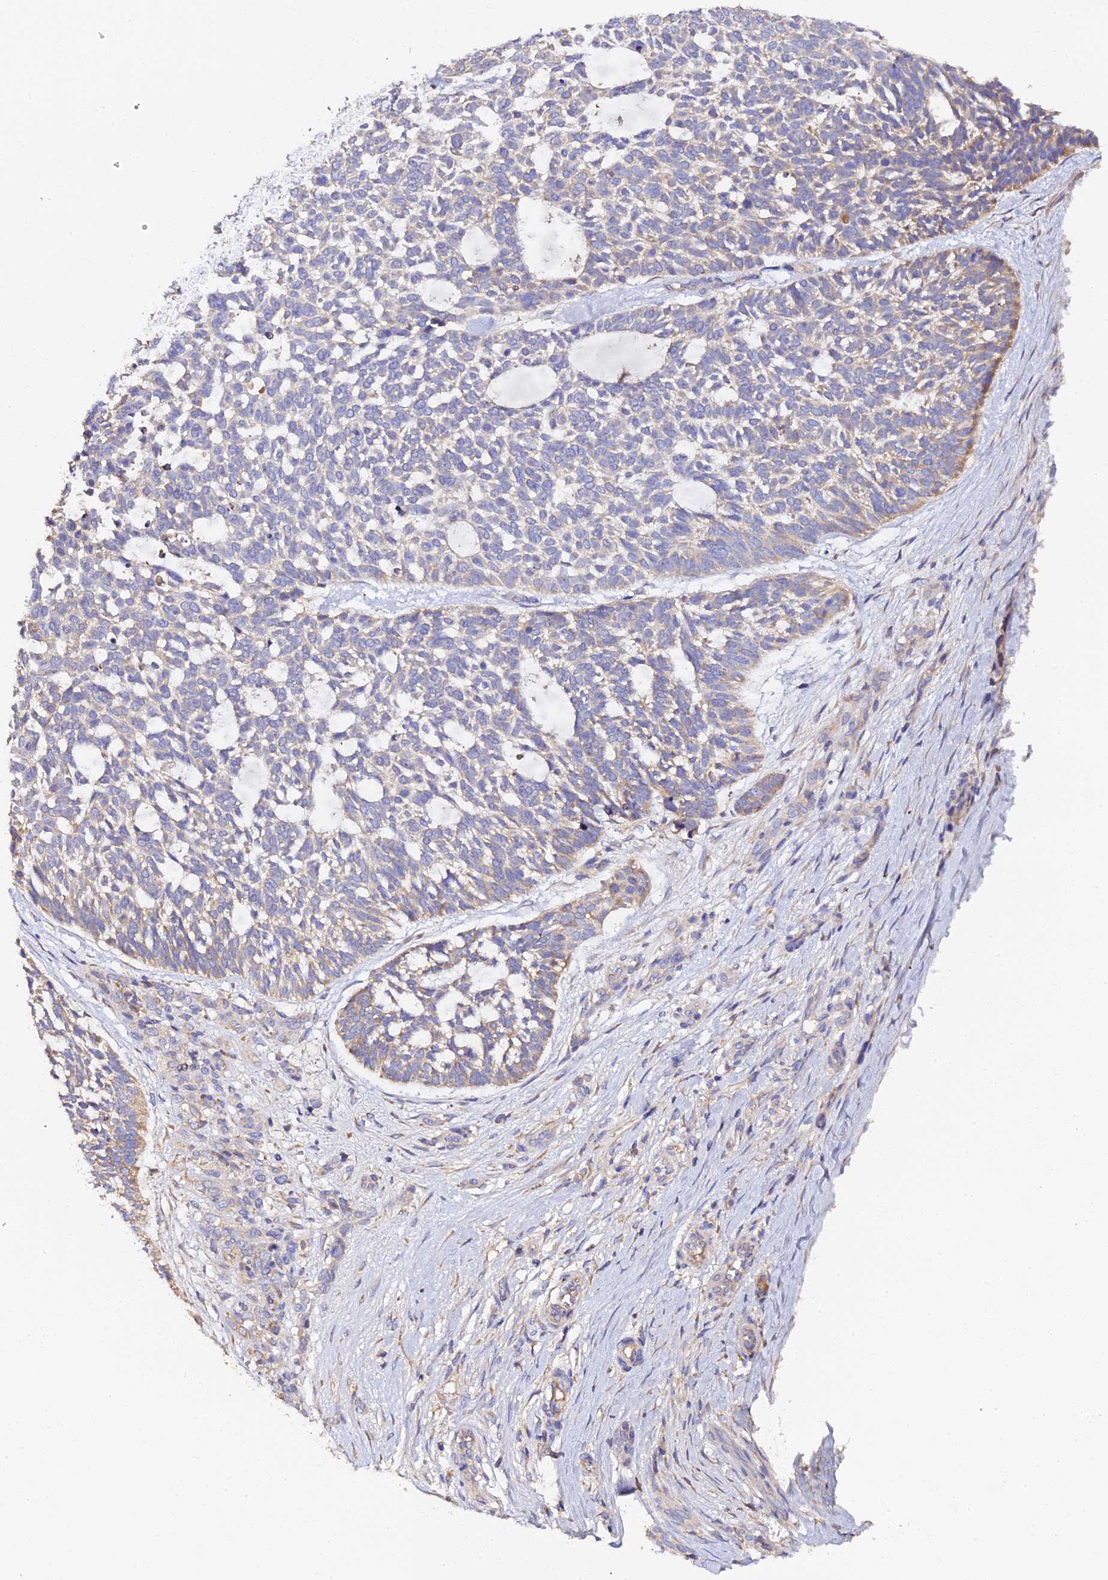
{"staining": {"intensity": "moderate", "quantity": "<25%", "location": "cytoplasmic/membranous"}, "tissue": "skin cancer", "cell_type": "Tumor cells", "image_type": "cancer", "snomed": [{"axis": "morphology", "description": "Basal cell carcinoma"}, {"axis": "topography", "description": "Skin"}], "caption": "Human skin cancer stained for a protein (brown) demonstrates moderate cytoplasmic/membranous positive staining in about <25% of tumor cells.", "gene": "SCX", "patient": {"sex": "male", "age": 88}}